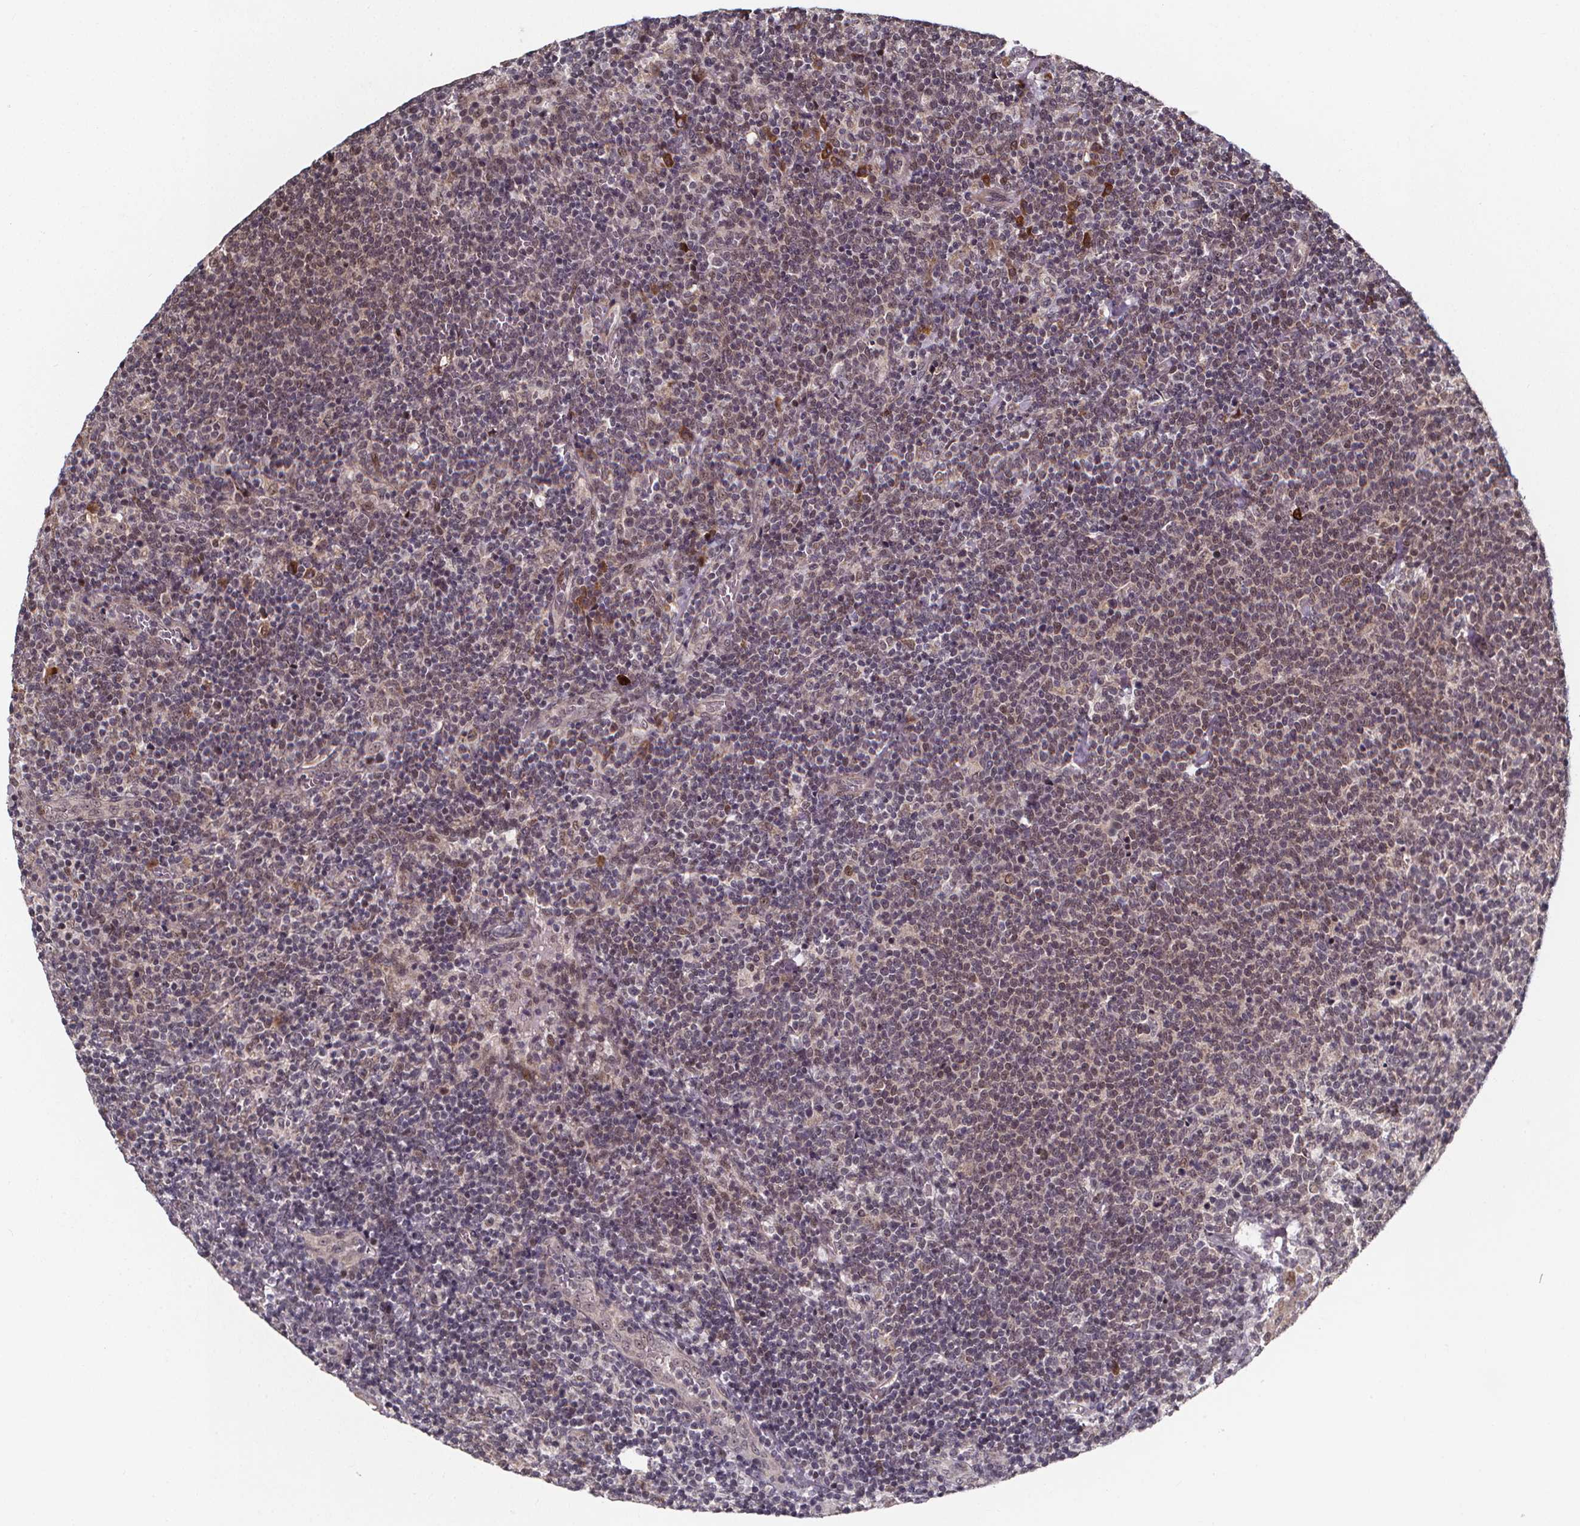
{"staining": {"intensity": "negative", "quantity": "none", "location": "none"}, "tissue": "lymphoma", "cell_type": "Tumor cells", "image_type": "cancer", "snomed": [{"axis": "morphology", "description": "Malignant lymphoma, non-Hodgkin's type, High grade"}, {"axis": "topography", "description": "Lymph node"}], "caption": "The histopathology image reveals no staining of tumor cells in malignant lymphoma, non-Hodgkin's type (high-grade).", "gene": "DDIT3", "patient": {"sex": "male", "age": 61}}